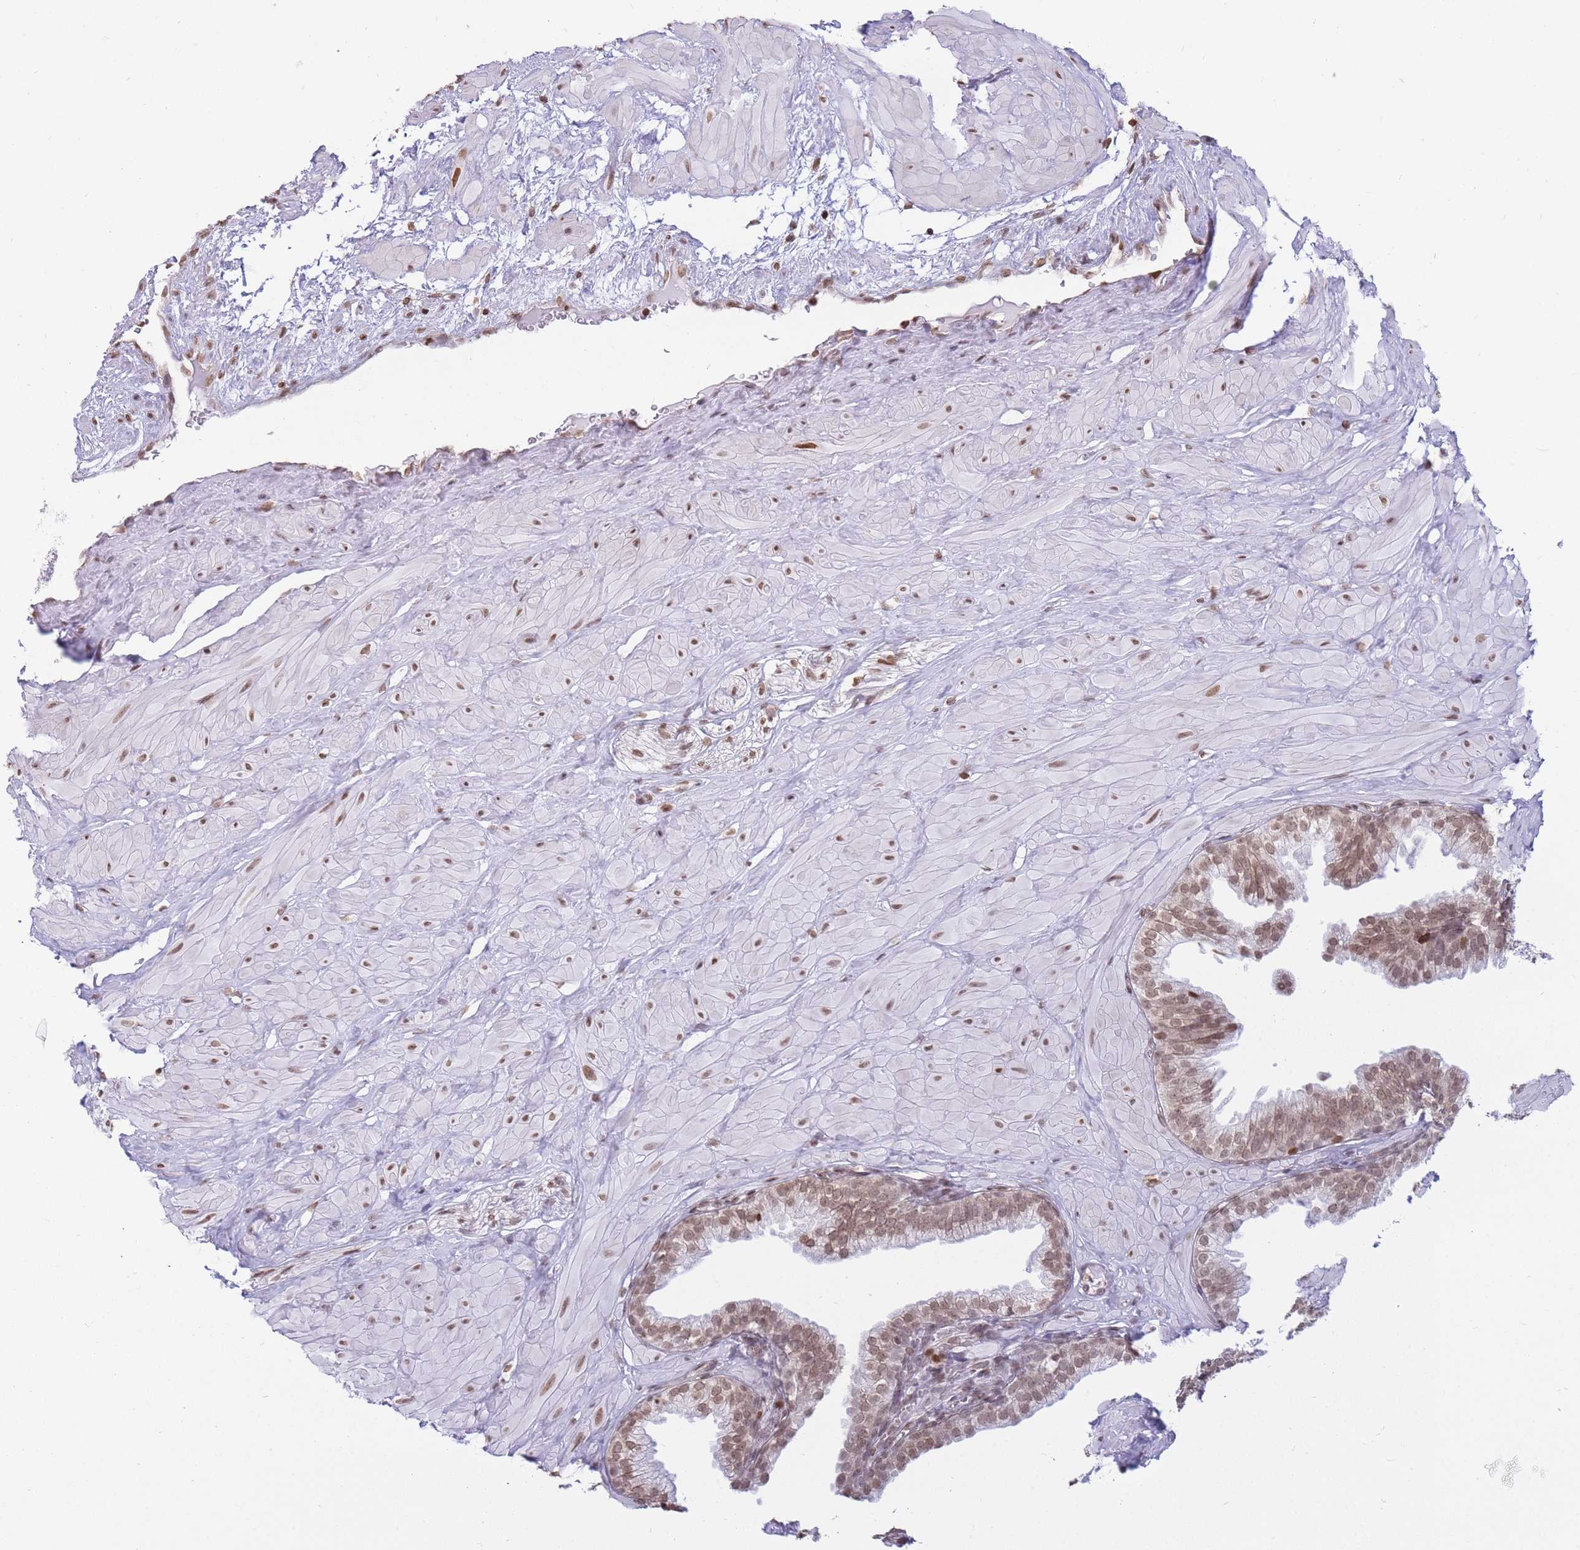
{"staining": {"intensity": "moderate", "quantity": ">75%", "location": "nuclear"}, "tissue": "prostate", "cell_type": "Glandular cells", "image_type": "normal", "snomed": [{"axis": "morphology", "description": "Normal tissue, NOS"}, {"axis": "topography", "description": "Prostate"}, {"axis": "topography", "description": "Peripheral nerve tissue"}], "caption": "This is a histology image of IHC staining of normal prostate, which shows moderate expression in the nuclear of glandular cells.", "gene": "SHISAL1", "patient": {"sex": "male", "age": 55}}